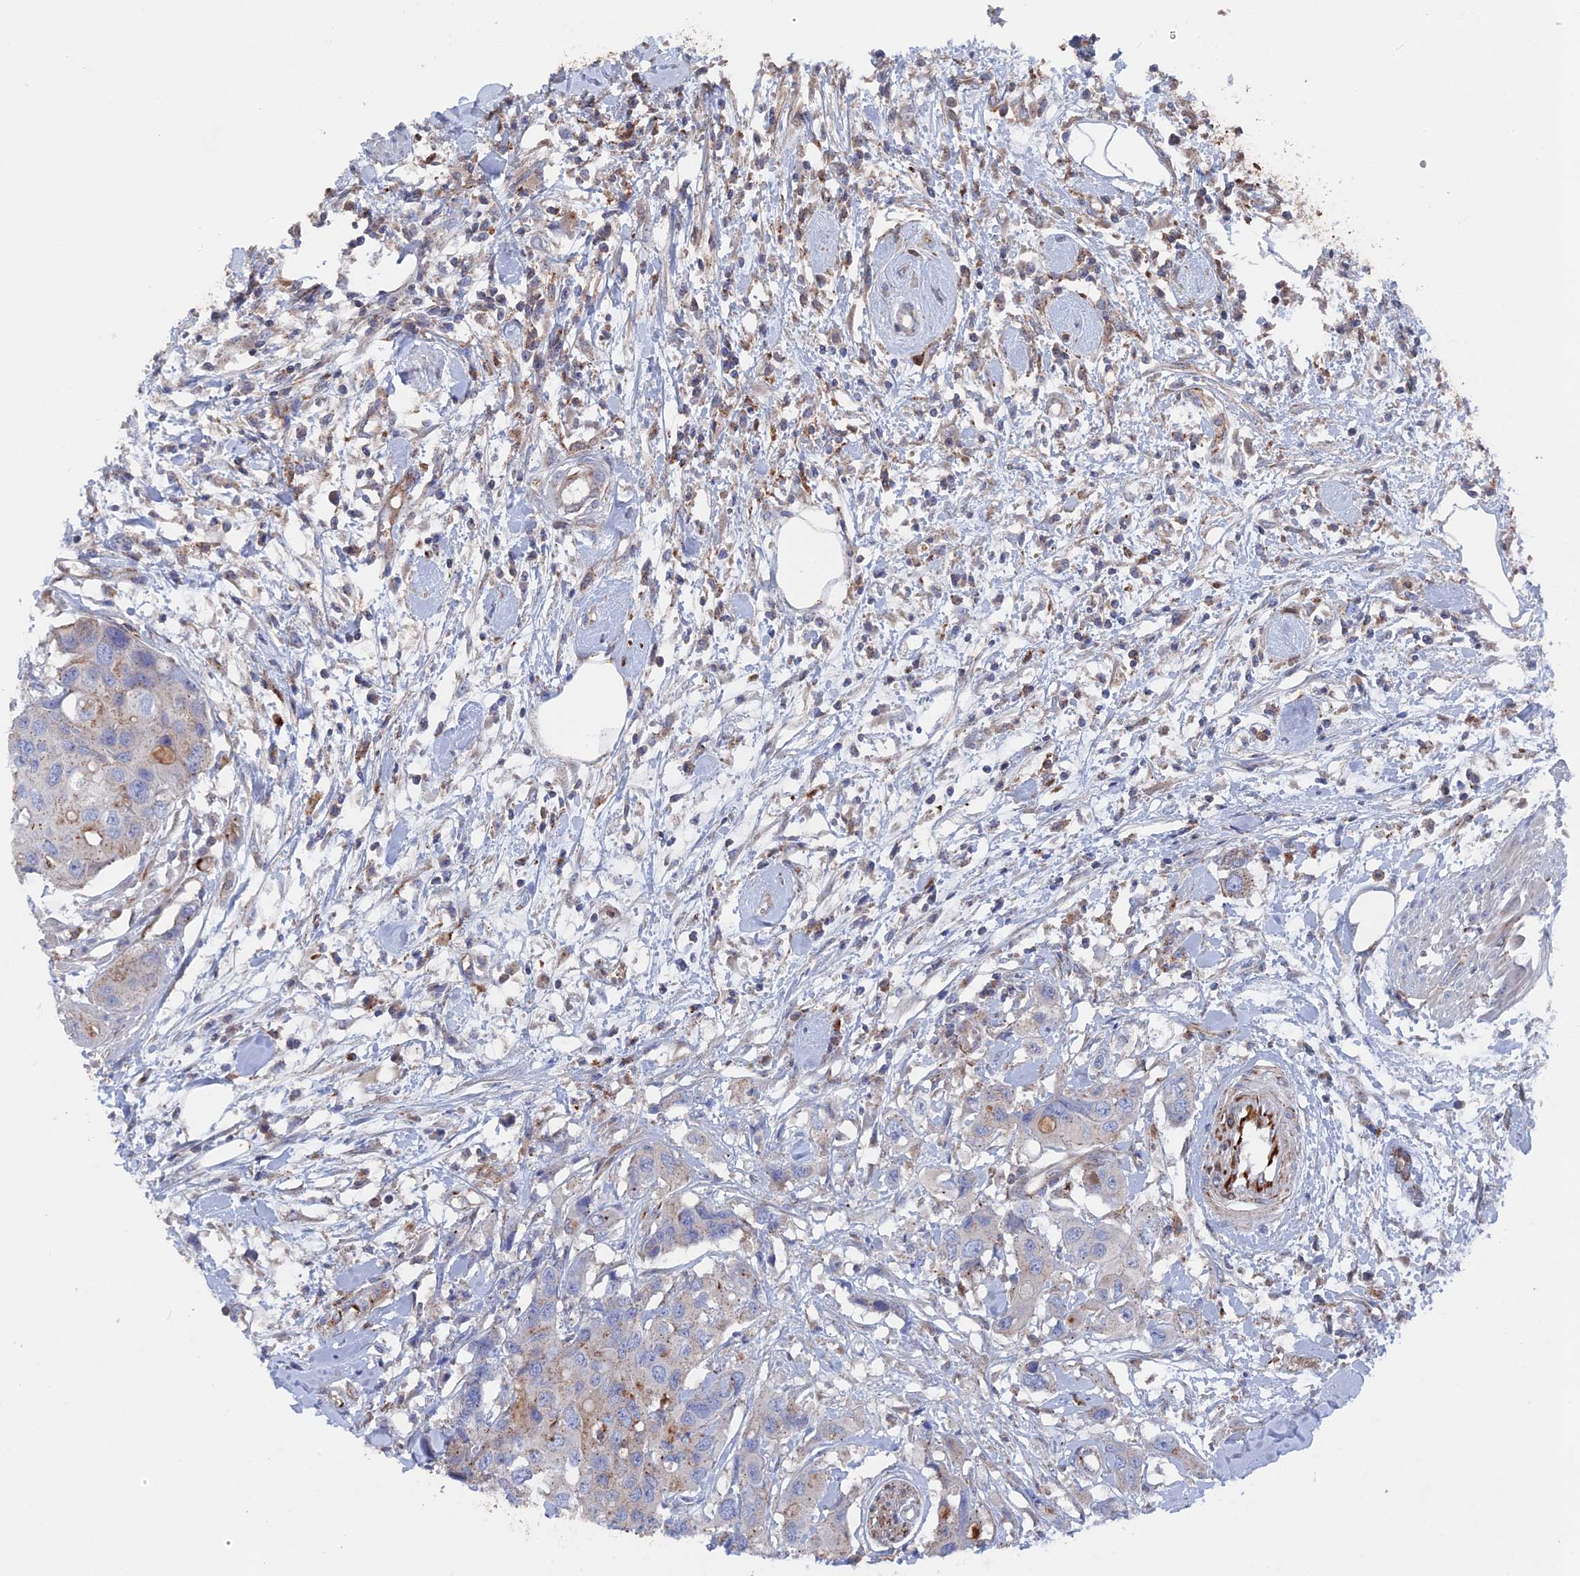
{"staining": {"intensity": "weak", "quantity": "<25%", "location": "cytoplasmic/membranous"}, "tissue": "colorectal cancer", "cell_type": "Tumor cells", "image_type": "cancer", "snomed": [{"axis": "morphology", "description": "Adenocarcinoma, NOS"}, {"axis": "topography", "description": "Colon"}], "caption": "This is an IHC histopathology image of human colorectal cancer. There is no positivity in tumor cells.", "gene": "SMG9", "patient": {"sex": "male", "age": 77}}